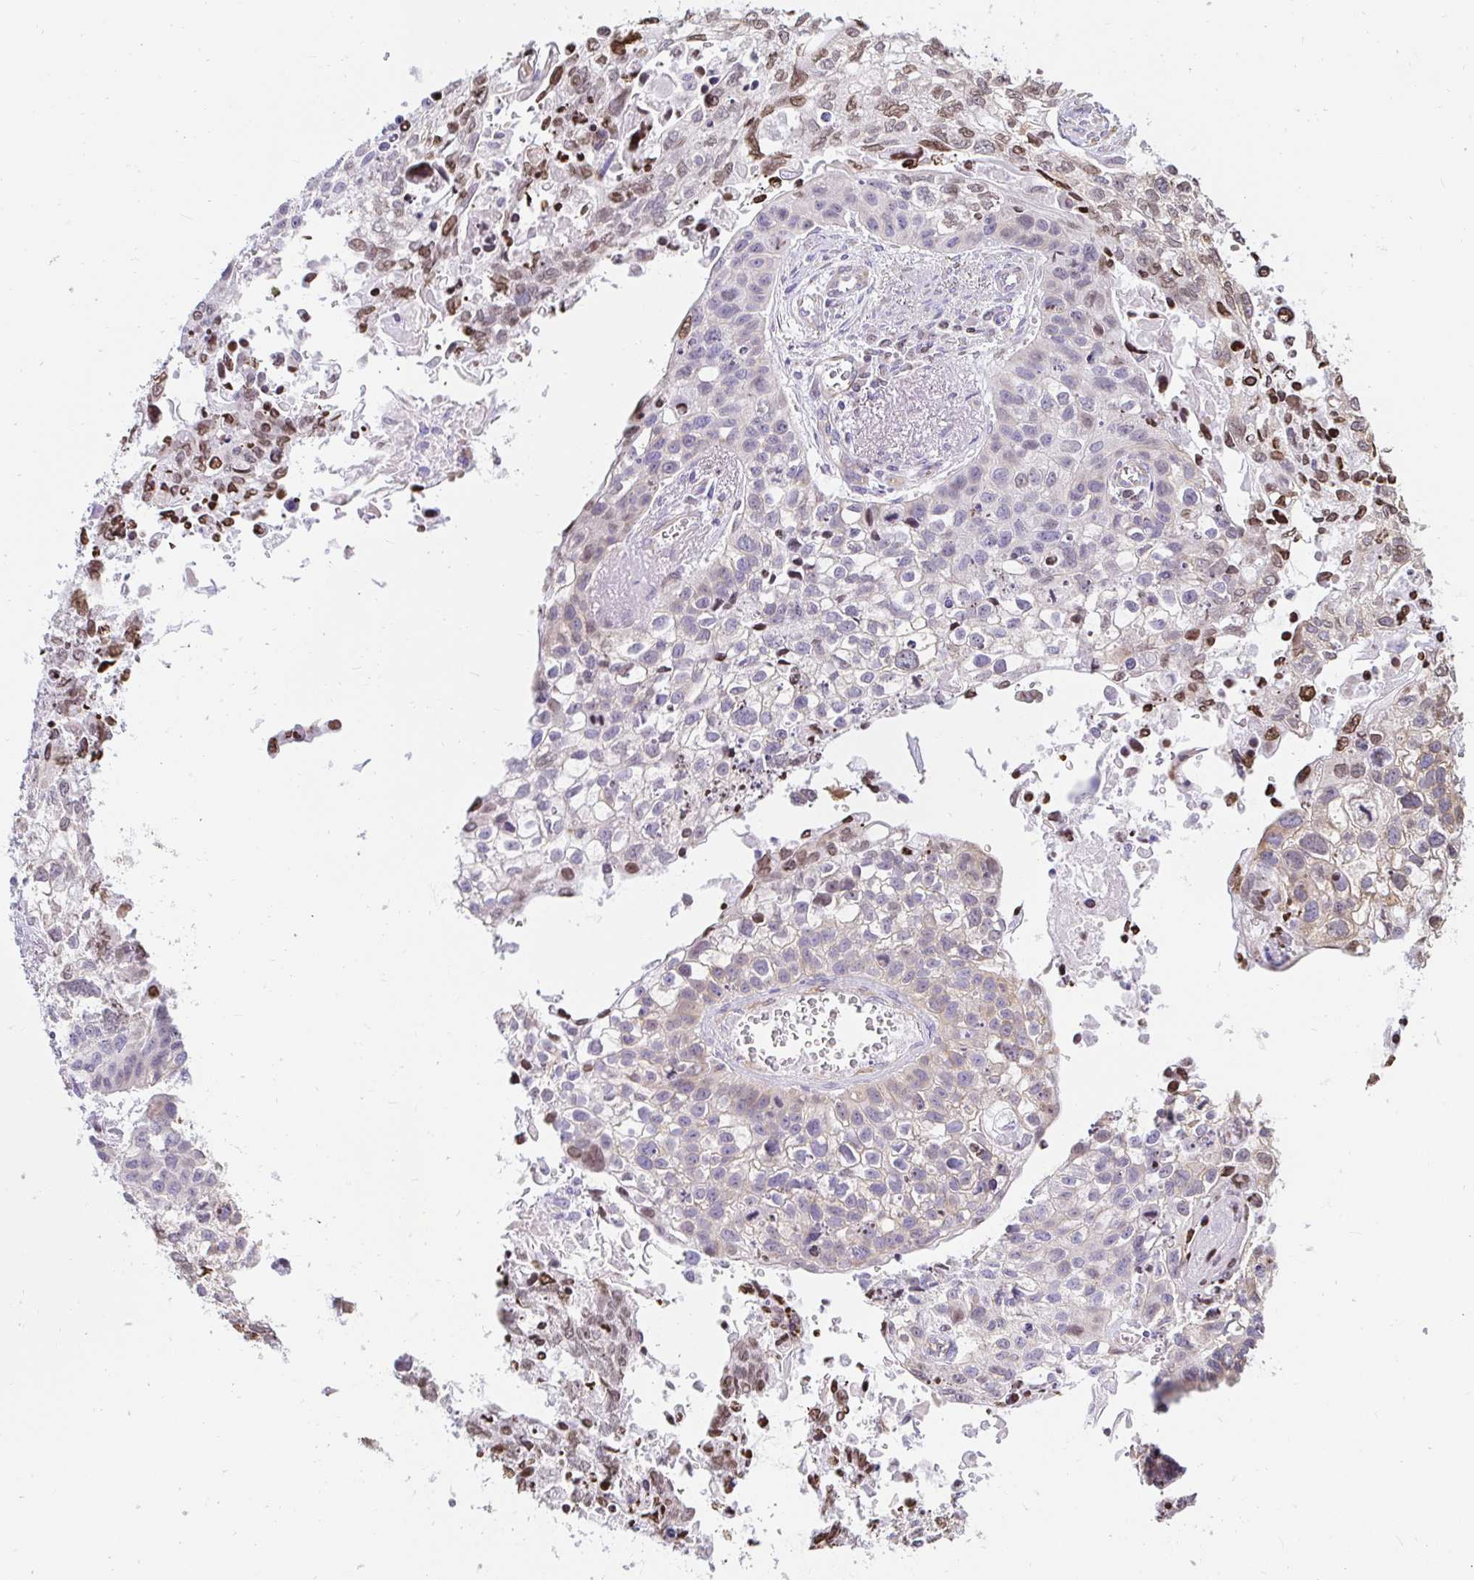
{"staining": {"intensity": "moderate", "quantity": "<25%", "location": "nuclear"}, "tissue": "lung cancer", "cell_type": "Tumor cells", "image_type": "cancer", "snomed": [{"axis": "morphology", "description": "Squamous cell carcinoma, NOS"}, {"axis": "topography", "description": "Lung"}], "caption": "Protein analysis of lung cancer (squamous cell carcinoma) tissue exhibits moderate nuclear staining in about <25% of tumor cells.", "gene": "CAPSL", "patient": {"sex": "male", "age": 74}}